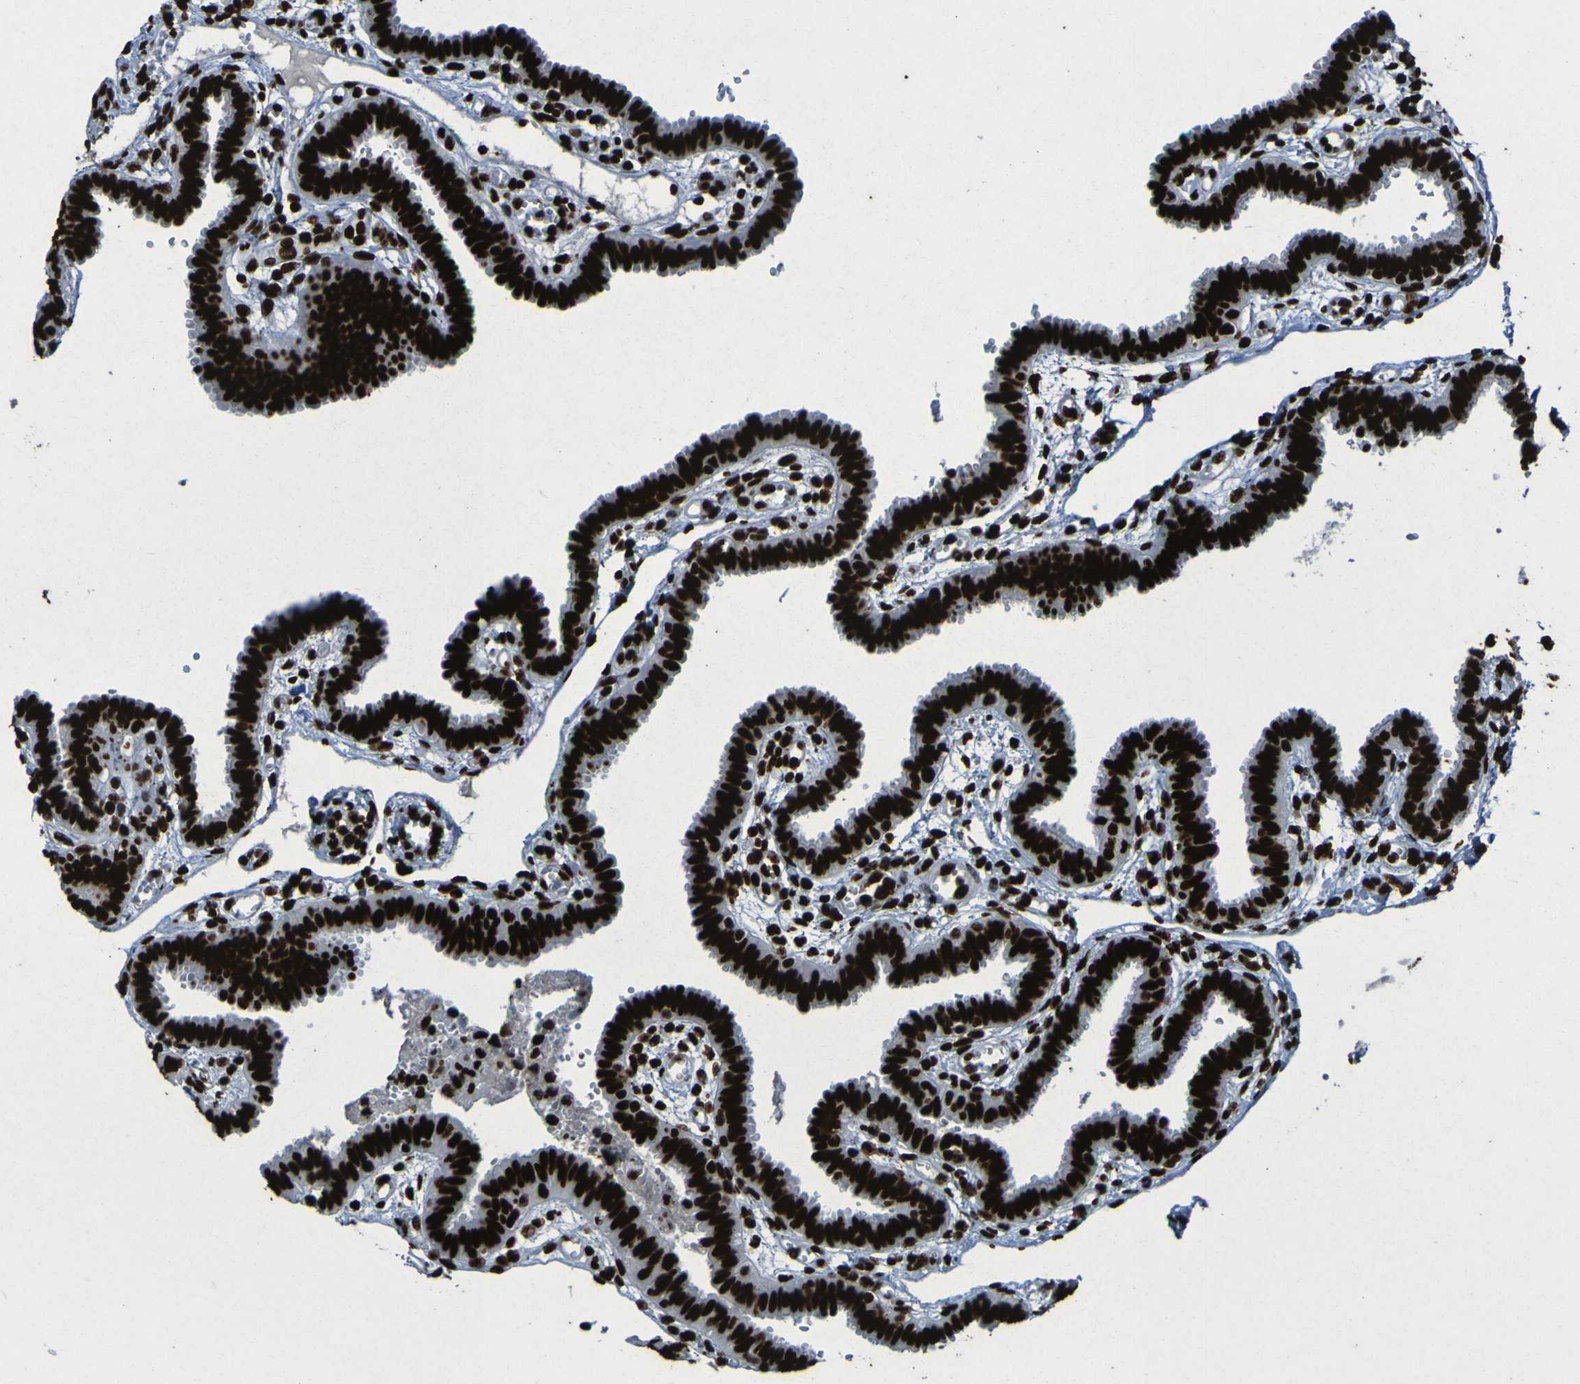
{"staining": {"intensity": "strong", "quantity": ">75%", "location": "nuclear"}, "tissue": "fallopian tube", "cell_type": "Glandular cells", "image_type": "normal", "snomed": [{"axis": "morphology", "description": "Normal tissue, NOS"}, {"axis": "topography", "description": "Fallopian tube"}], "caption": "An IHC photomicrograph of benign tissue is shown. Protein staining in brown highlights strong nuclear positivity in fallopian tube within glandular cells. The staining is performed using DAB (3,3'-diaminobenzidine) brown chromogen to label protein expression. The nuclei are counter-stained blue using hematoxylin.", "gene": "NPM1", "patient": {"sex": "female", "age": 32}}